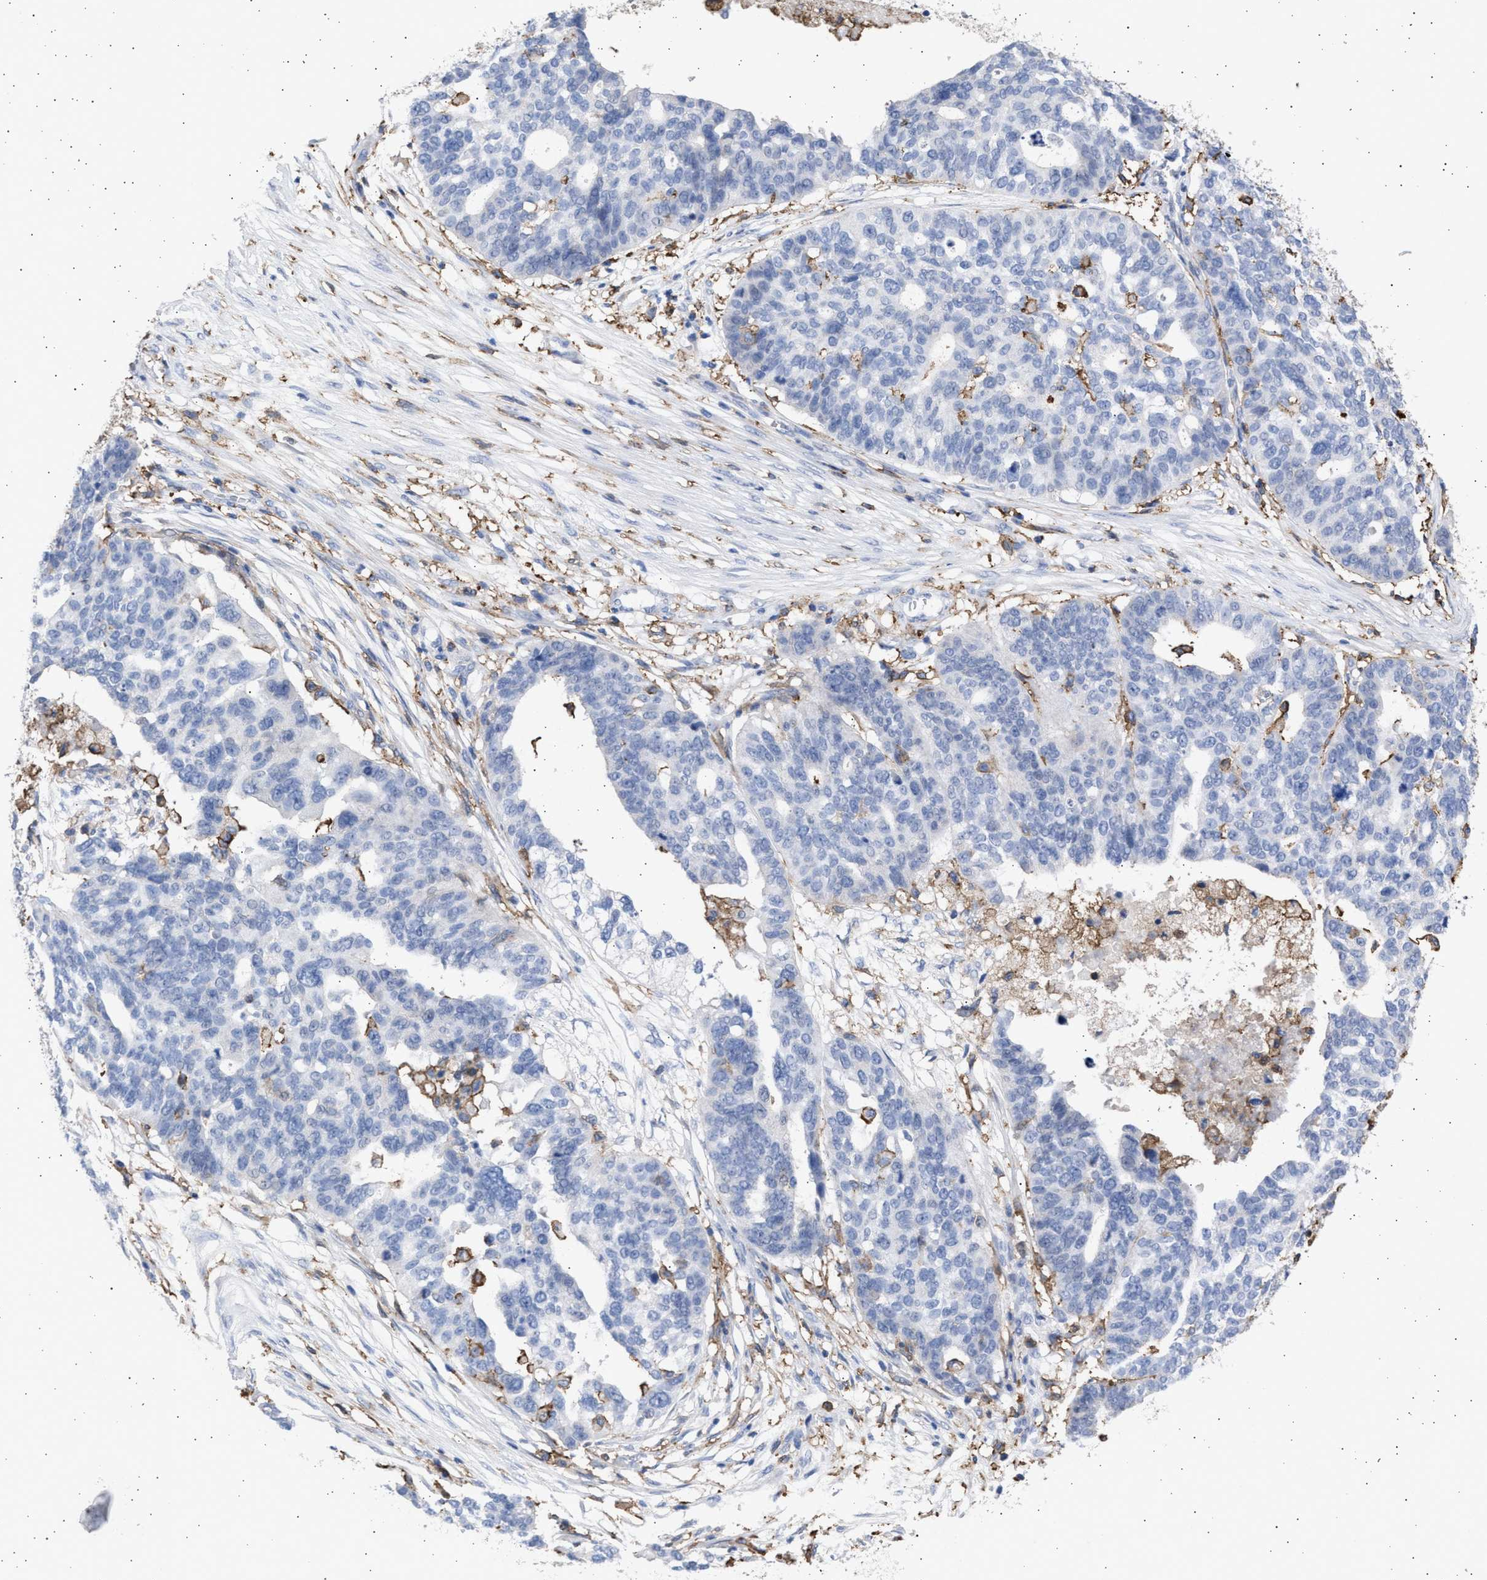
{"staining": {"intensity": "negative", "quantity": "none", "location": "none"}, "tissue": "ovarian cancer", "cell_type": "Tumor cells", "image_type": "cancer", "snomed": [{"axis": "morphology", "description": "Cystadenocarcinoma, serous, NOS"}, {"axis": "topography", "description": "Ovary"}], "caption": "An immunohistochemistry micrograph of serous cystadenocarcinoma (ovarian) is shown. There is no staining in tumor cells of serous cystadenocarcinoma (ovarian). (Stains: DAB immunohistochemistry with hematoxylin counter stain, Microscopy: brightfield microscopy at high magnification).", "gene": "FCER1A", "patient": {"sex": "female", "age": 59}}